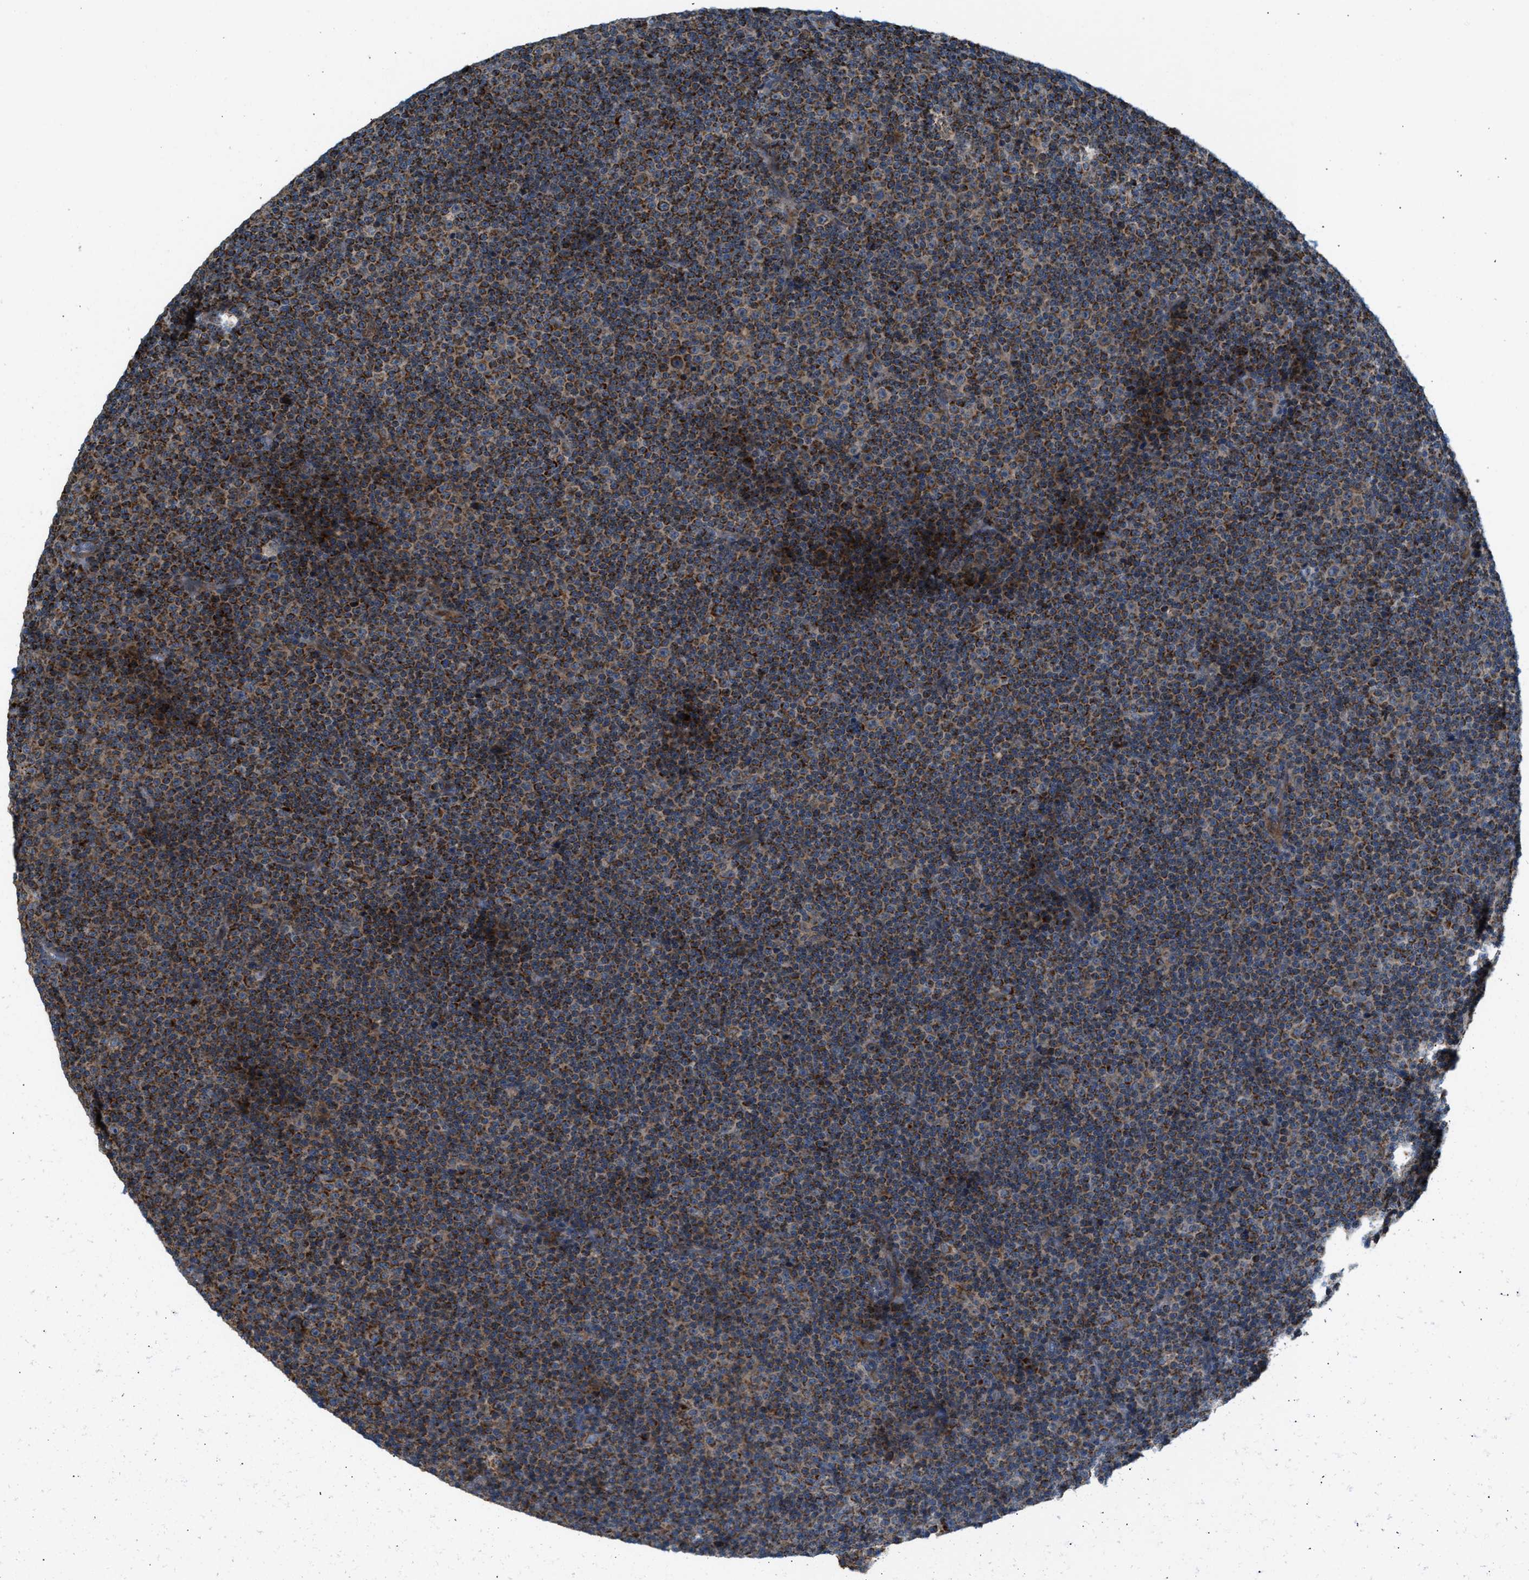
{"staining": {"intensity": "strong", "quantity": "25%-75%", "location": "cytoplasmic/membranous"}, "tissue": "lymphoma", "cell_type": "Tumor cells", "image_type": "cancer", "snomed": [{"axis": "morphology", "description": "Malignant lymphoma, non-Hodgkin's type, Low grade"}, {"axis": "topography", "description": "Lymph node"}], "caption": "Immunohistochemical staining of human lymphoma demonstrates high levels of strong cytoplasmic/membranous protein positivity in approximately 25%-75% of tumor cells.", "gene": "PDCL", "patient": {"sex": "female", "age": 67}}